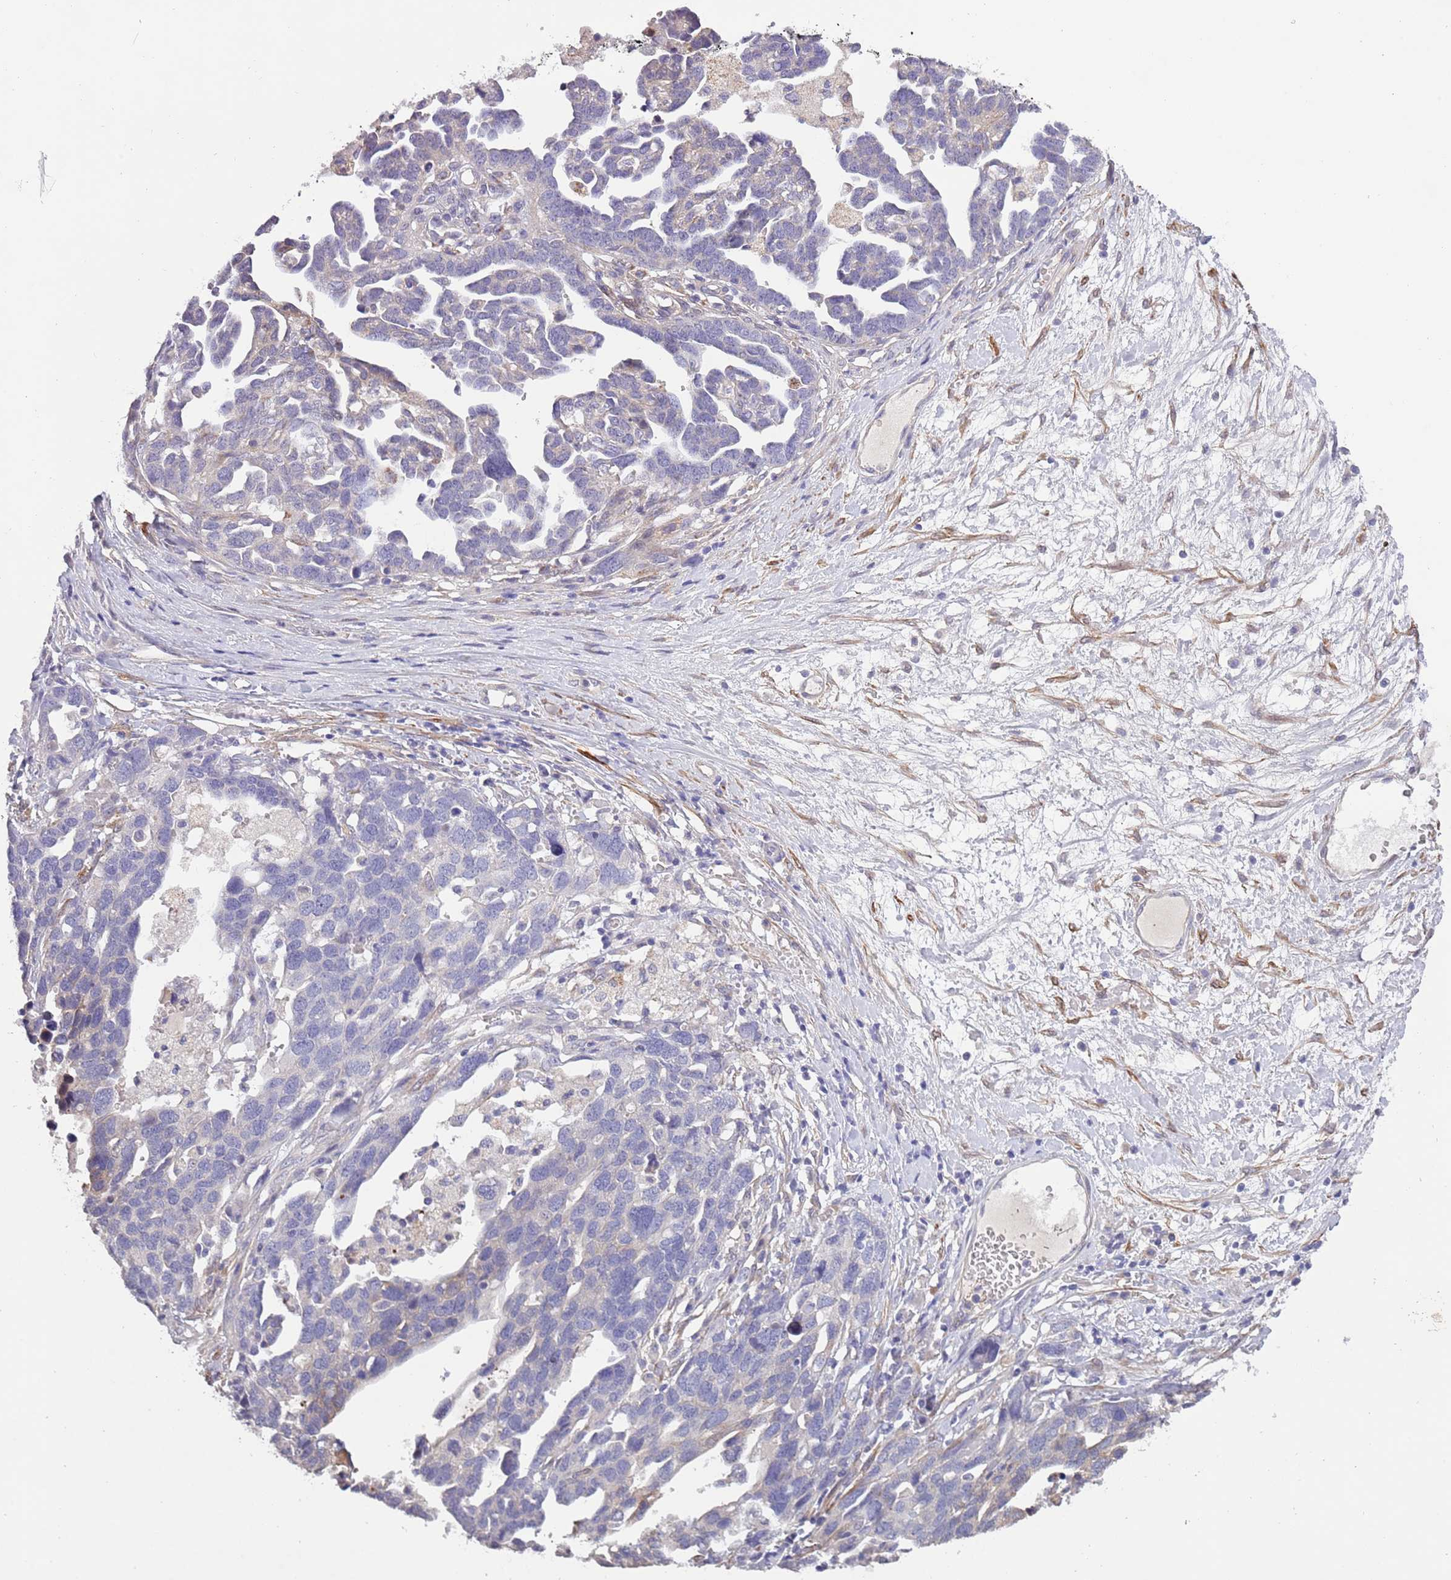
{"staining": {"intensity": "negative", "quantity": "none", "location": "none"}, "tissue": "ovarian cancer", "cell_type": "Tumor cells", "image_type": "cancer", "snomed": [{"axis": "morphology", "description": "Cystadenocarcinoma, serous, NOS"}, {"axis": "topography", "description": "Ovary"}], "caption": "Immunohistochemistry photomicrograph of serous cystadenocarcinoma (ovarian) stained for a protein (brown), which shows no expression in tumor cells.", "gene": "ZNF658", "patient": {"sex": "female", "age": 54}}